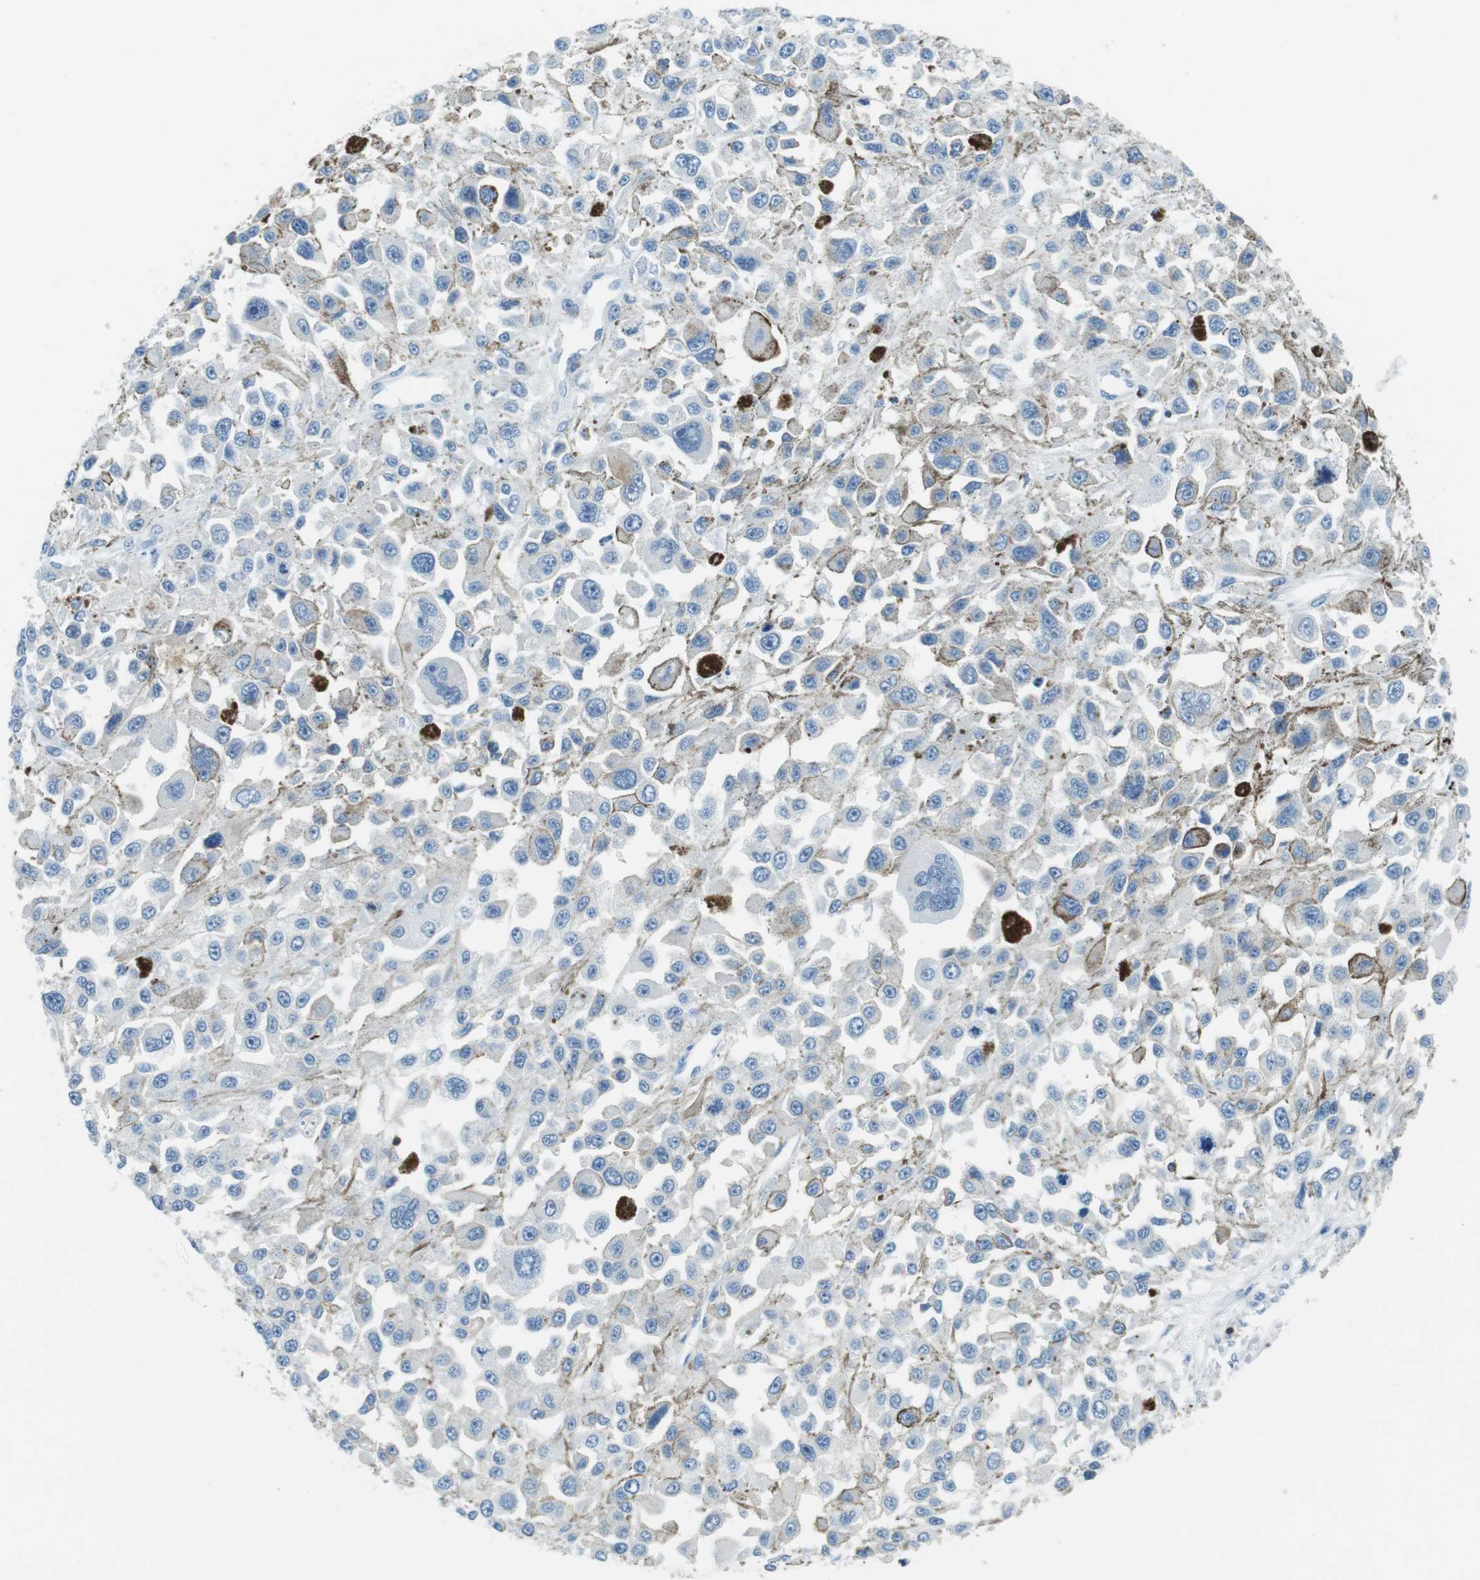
{"staining": {"intensity": "negative", "quantity": "none", "location": "none"}, "tissue": "melanoma", "cell_type": "Tumor cells", "image_type": "cancer", "snomed": [{"axis": "morphology", "description": "Malignant melanoma, Metastatic site"}, {"axis": "topography", "description": "Lymph node"}], "caption": "A micrograph of human malignant melanoma (metastatic site) is negative for staining in tumor cells. (DAB (3,3'-diaminobenzidine) IHC, high magnification).", "gene": "LAT", "patient": {"sex": "male", "age": 59}}